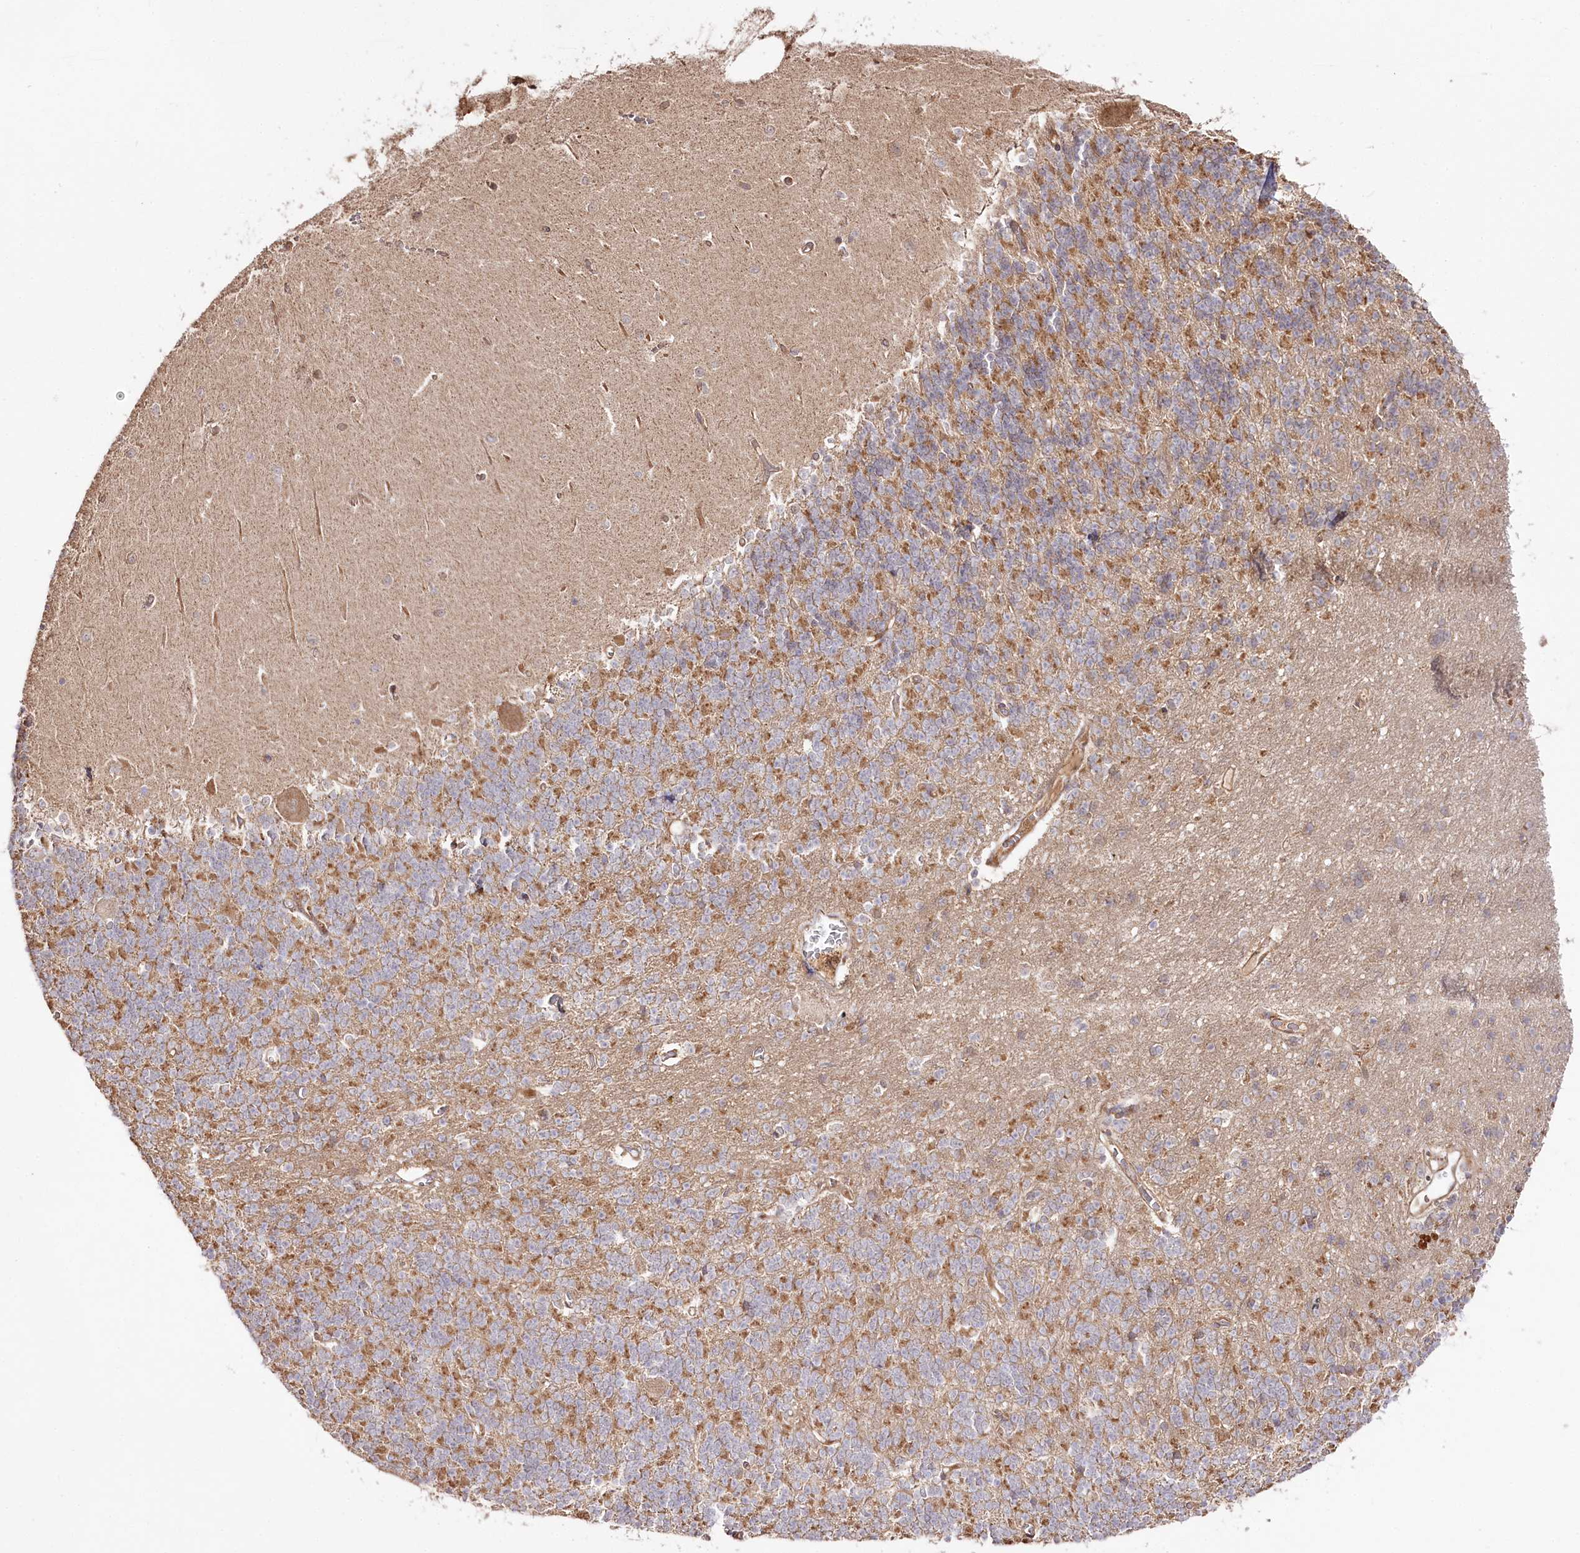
{"staining": {"intensity": "moderate", "quantity": "<25%", "location": "cytoplasmic/membranous"}, "tissue": "cerebellum", "cell_type": "Cells in granular layer", "image_type": "normal", "snomed": [{"axis": "morphology", "description": "Normal tissue, NOS"}, {"axis": "topography", "description": "Cerebellum"}], "caption": "The image exhibits staining of normal cerebellum, revealing moderate cytoplasmic/membranous protein staining (brown color) within cells in granular layer.", "gene": "REXO2", "patient": {"sex": "male", "age": 37}}